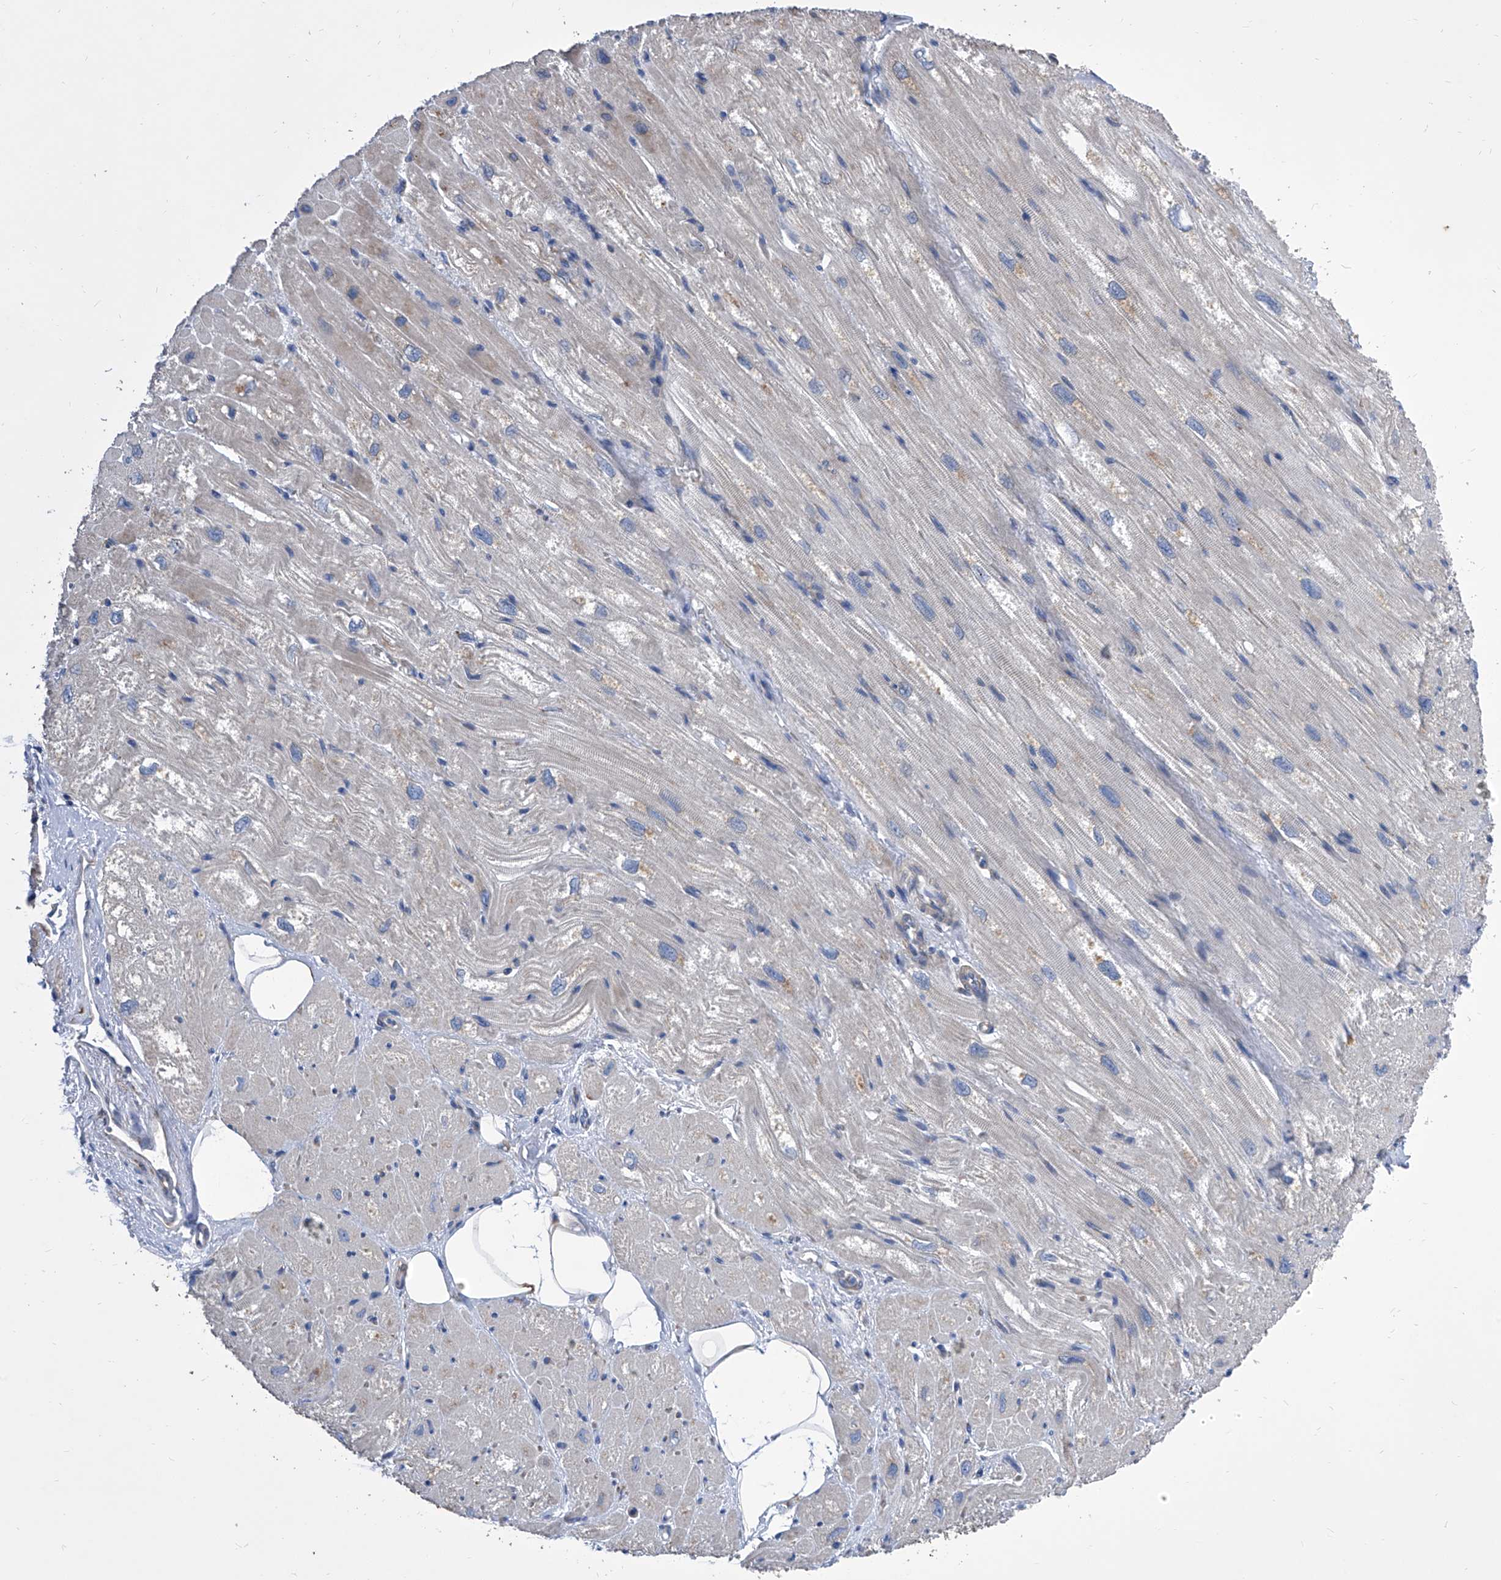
{"staining": {"intensity": "moderate", "quantity": "25%-75%", "location": "cytoplasmic/membranous"}, "tissue": "heart muscle", "cell_type": "Cardiomyocytes", "image_type": "normal", "snomed": [{"axis": "morphology", "description": "Normal tissue, NOS"}, {"axis": "topography", "description": "Heart"}], "caption": "Brown immunohistochemical staining in normal human heart muscle shows moderate cytoplasmic/membranous staining in approximately 25%-75% of cardiomyocytes.", "gene": "TJAP1", "patient": {"sex": "male", "age": 50}}